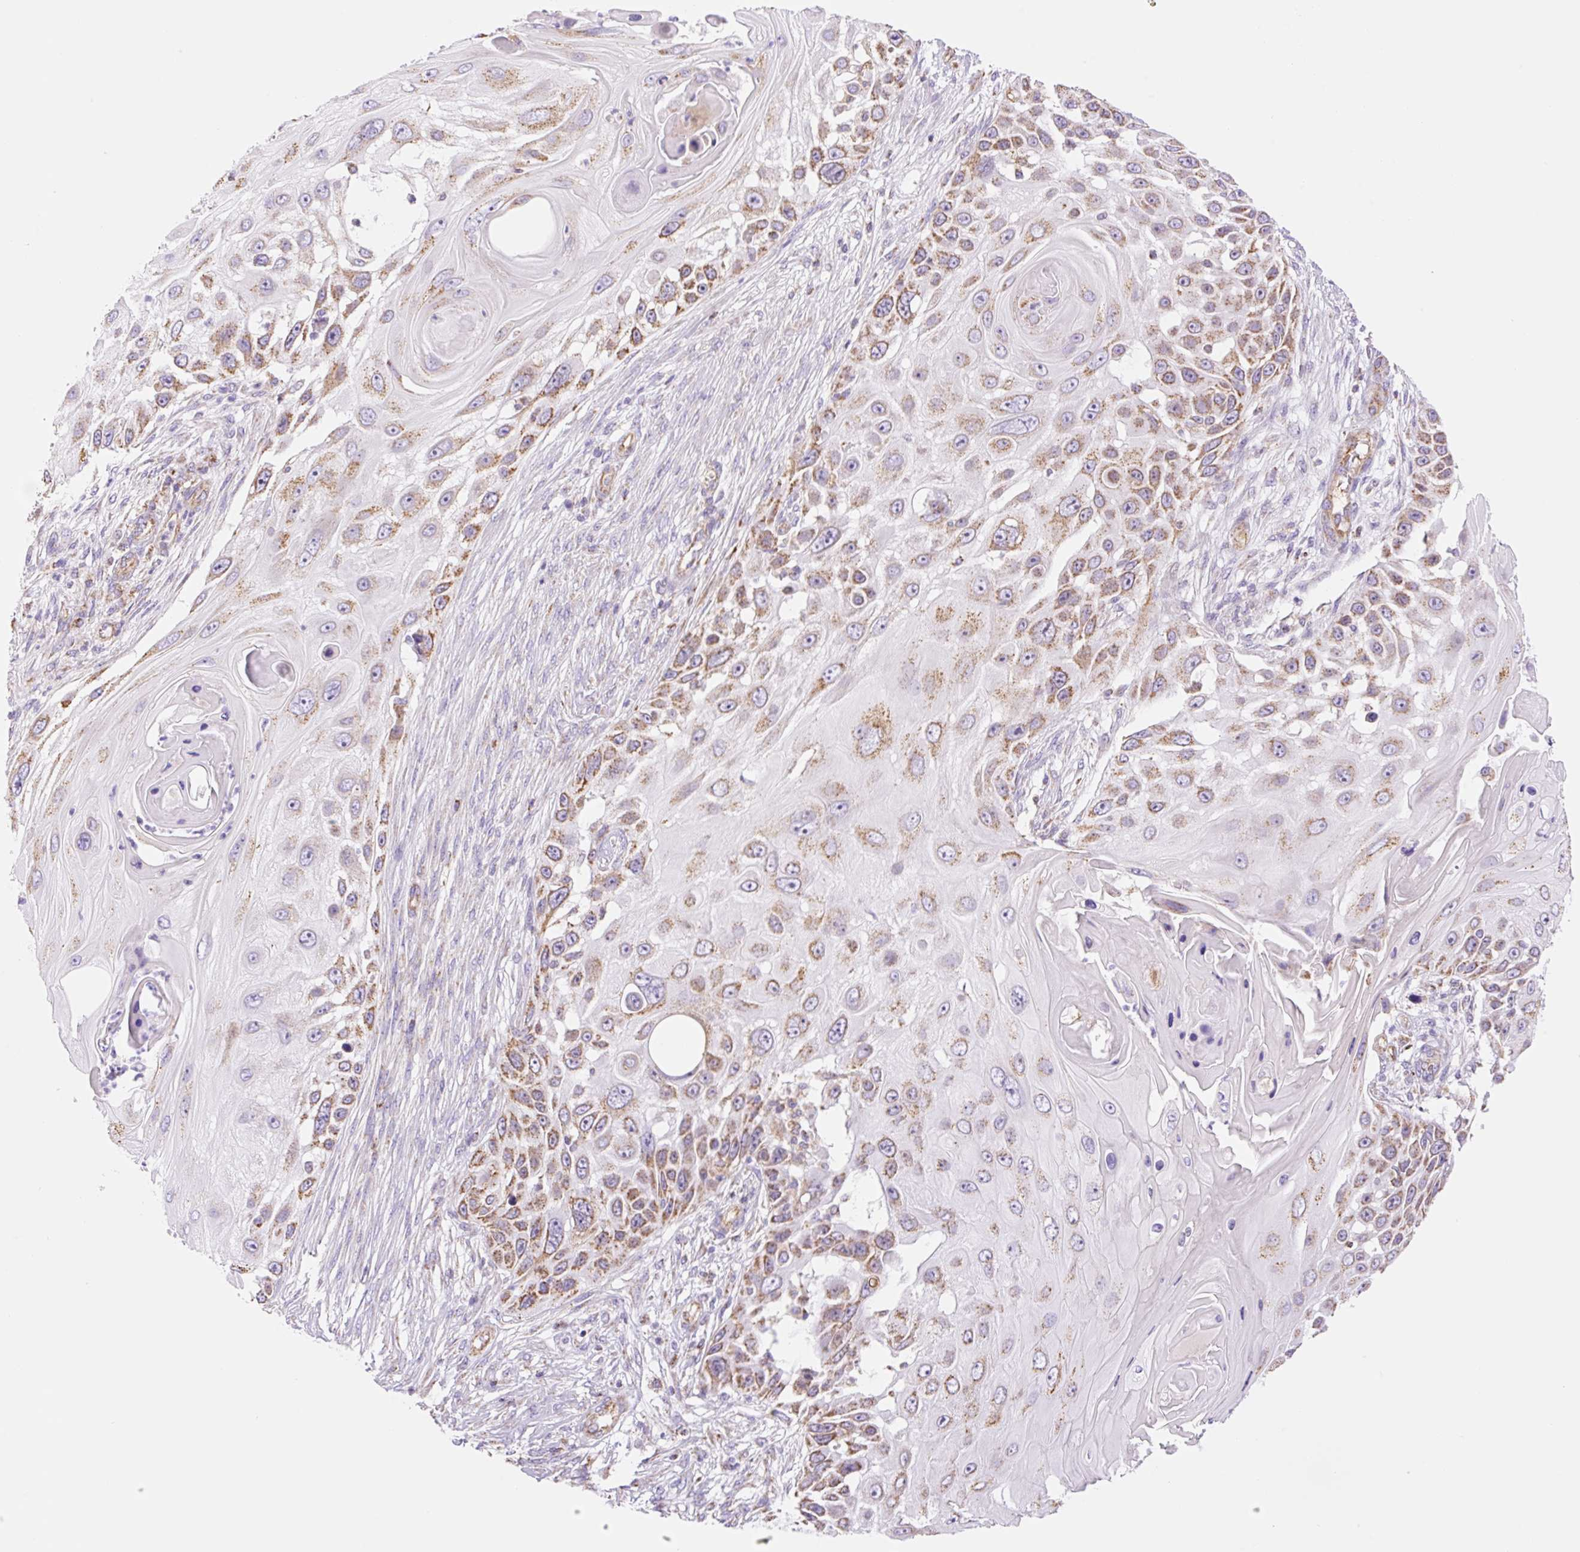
{"staining": {"intensity": "moderate", "quantity": ">75%", "location": "cytoplasmic/membranous"}, "tissue": "skin cancer", "cell_type": "Tumor cells", "image_type": "cancer", "snomed": [{"axis": "morphology", "description": "Squamous cell carcinoma, NOS"}, {"axis": "topography", "description": "Skin"}], "caption": "The image demonstrates a brown stain indicating the presence of a protein in the cytoplasmic/membranous of tumor cells in squamous cell carcinoma (skin).", "gene": "ESAM", "patient": {"sex": "female", "age": 44}}